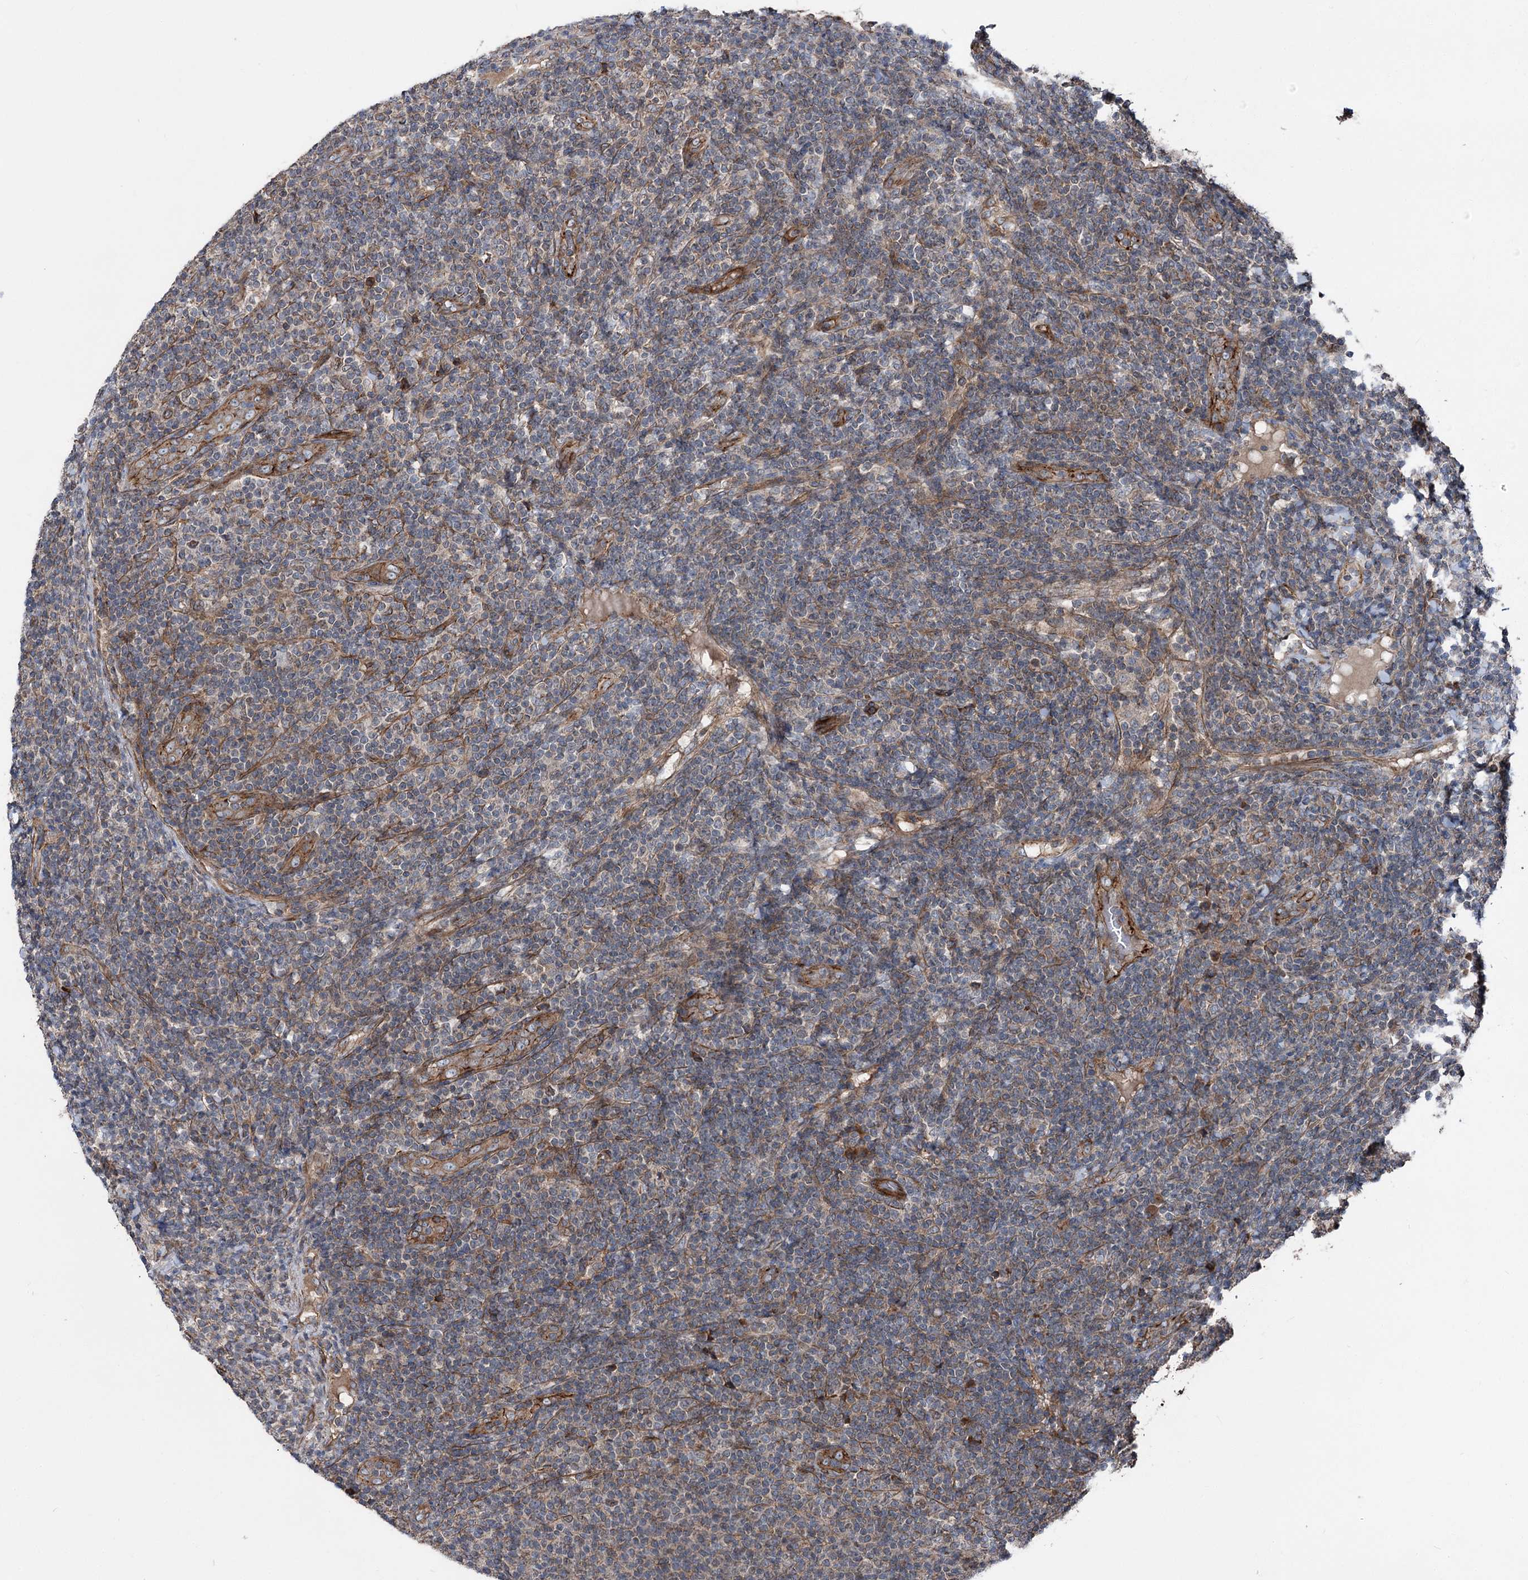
{"staining": {"intensity": "negative", "quantity": "none", "location": "none"}, "tissue": "lymphoma", "cell_type": "Tumor cells", "image_type": "cancer", "snomed": [{"axis": "morphology", "description": "Malignant lymphoma, non-Hodgkin's type, Low grade"}, {"axis": "topography", "description": "Lymph node"}], "caption": "Malignant lymphoma, non-Hodgkin's type (low-grade) was stained to show a protein in brown. There is no significant staining in tumor cells.", "gene": "ITFG2", "patient": {"sex": "male", "age": 66}}